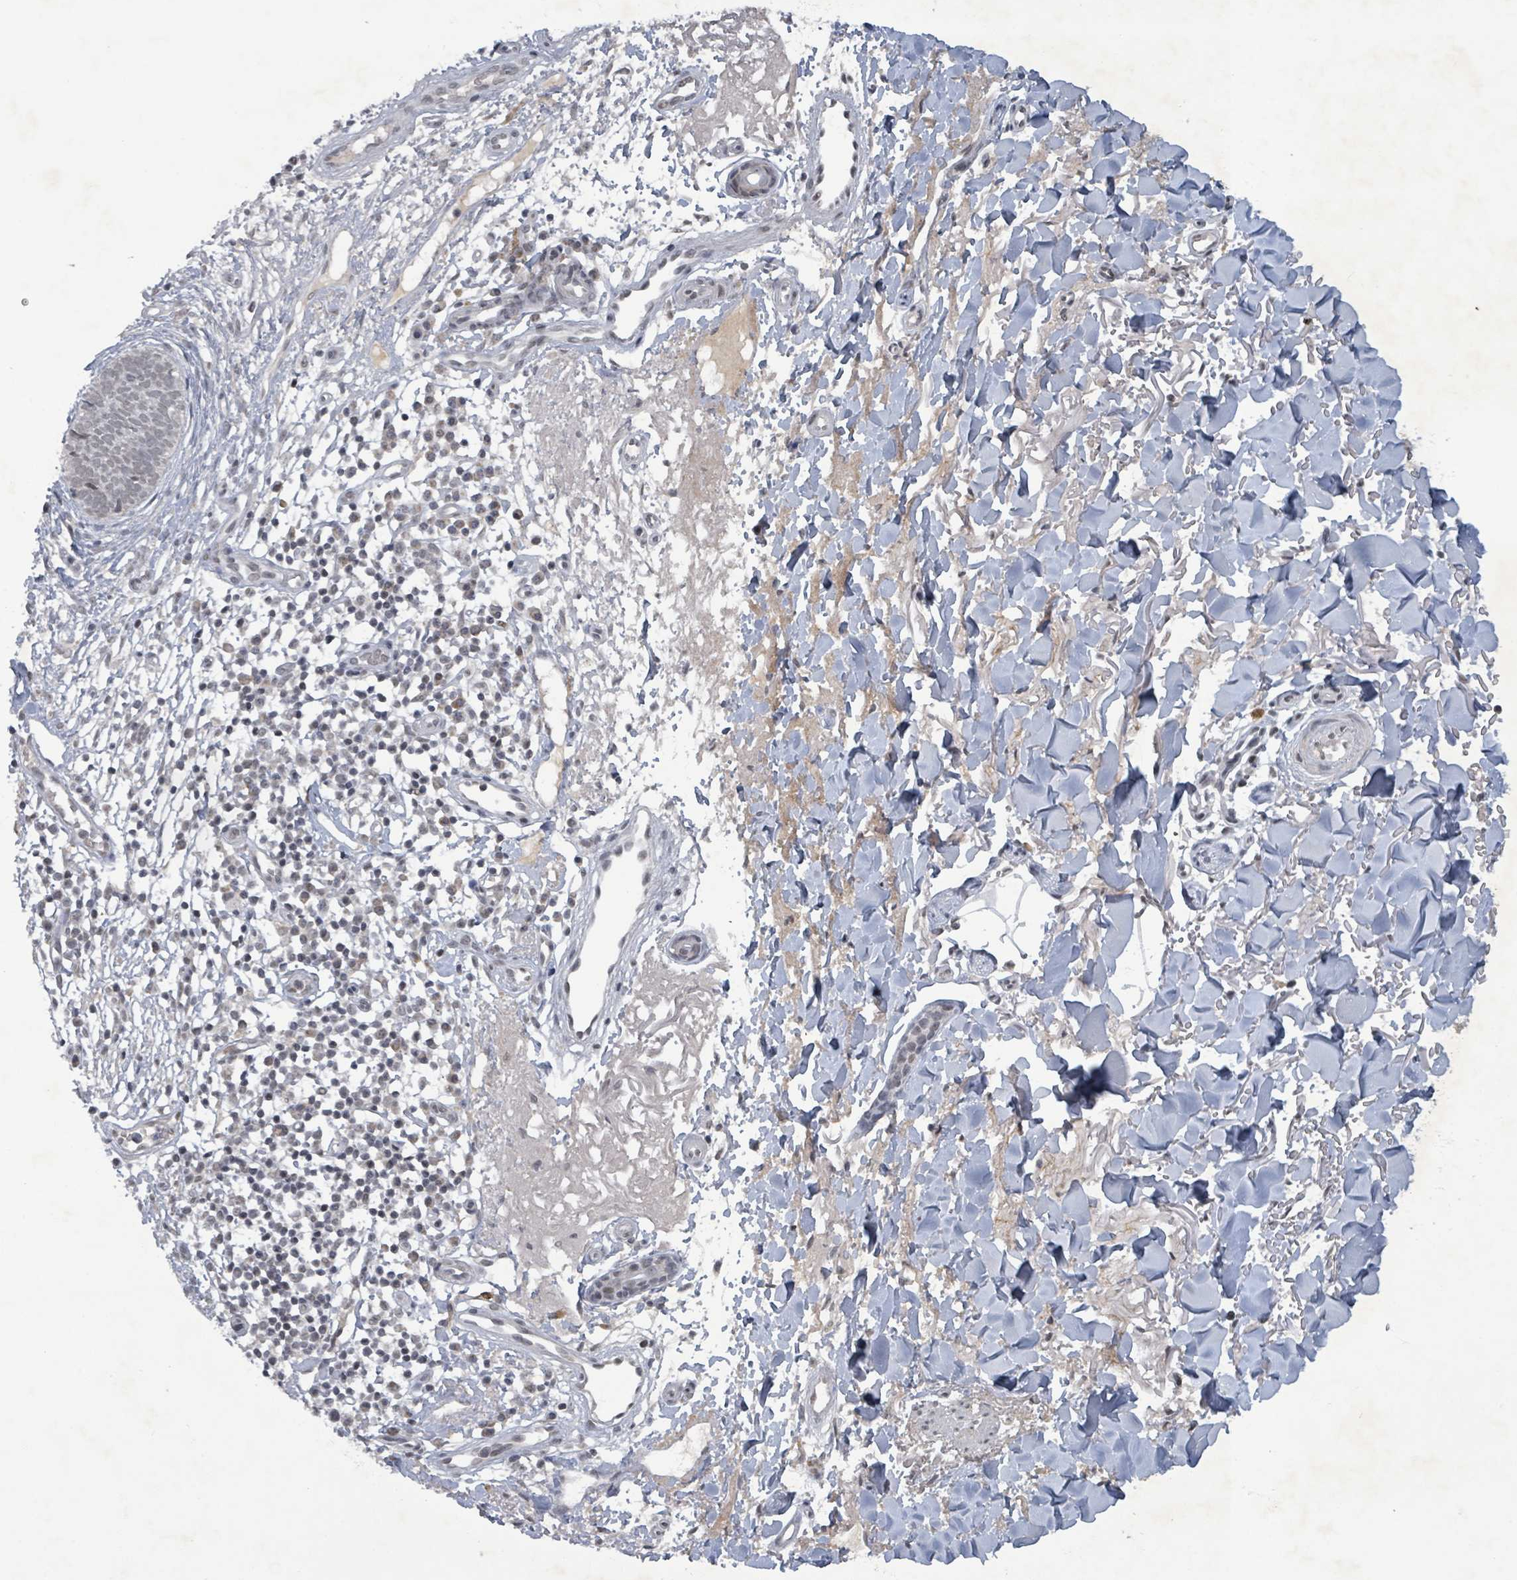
{"staining": {"intensity": "weak", "quantity": "25%-75%", "location": "nuclear"}, "tissue": "skin cancer", "cell_type": "Tumor cells", "image_type": "cancer", "snomed": [{"axis": "morphology", "description": "Basal cell carcinoma"}, {"axis": "topography", "description": "Skin"}], "caption": "Protein expression analysis of human skin cancer (basal cell carcinoma) reveals weak nuclear staining in about 25%-75% of tumor cells.", "gene": "BANP", "patient": {"sex": "male", "age": 84}}